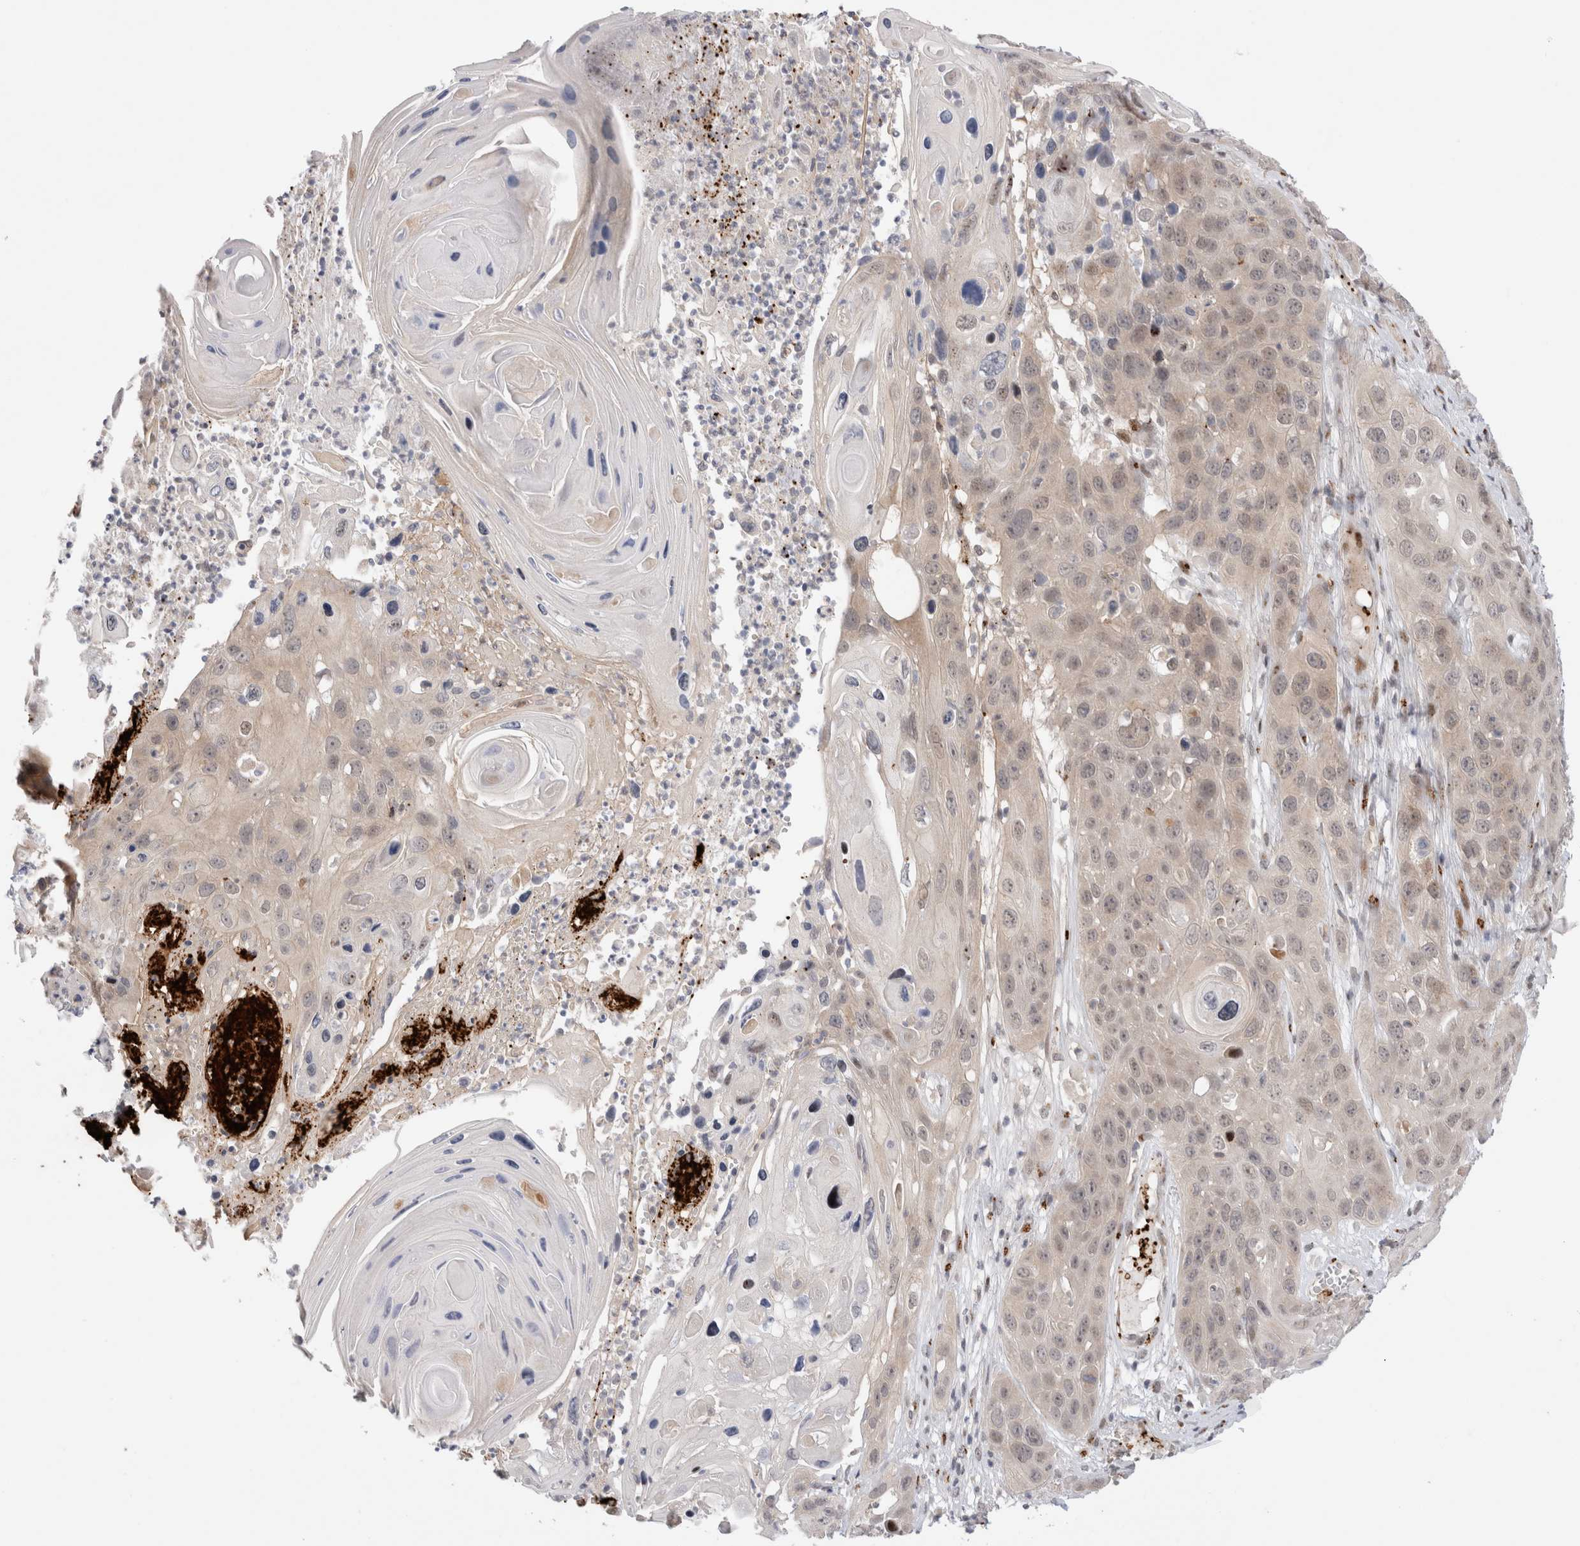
{"staining": {"intensity": "weak", "quantity": "<25%", "location": "nuclear"}, "tissue": "skin cancer", "cell_type": "Tumor cells", "image_type": "cancer", "snomed": [{"axis": "morphology", "description": "Squamous cell carcinoma, NOS"}, {"axis": "topography", "description": "Skin"}], "caption": "This is an IHC image of skin cancer (squamous cell carcinoma). There is no positivity in tumor cells.", "gene": "VPS28", "patient": {"sex": "male", "age": 55}}